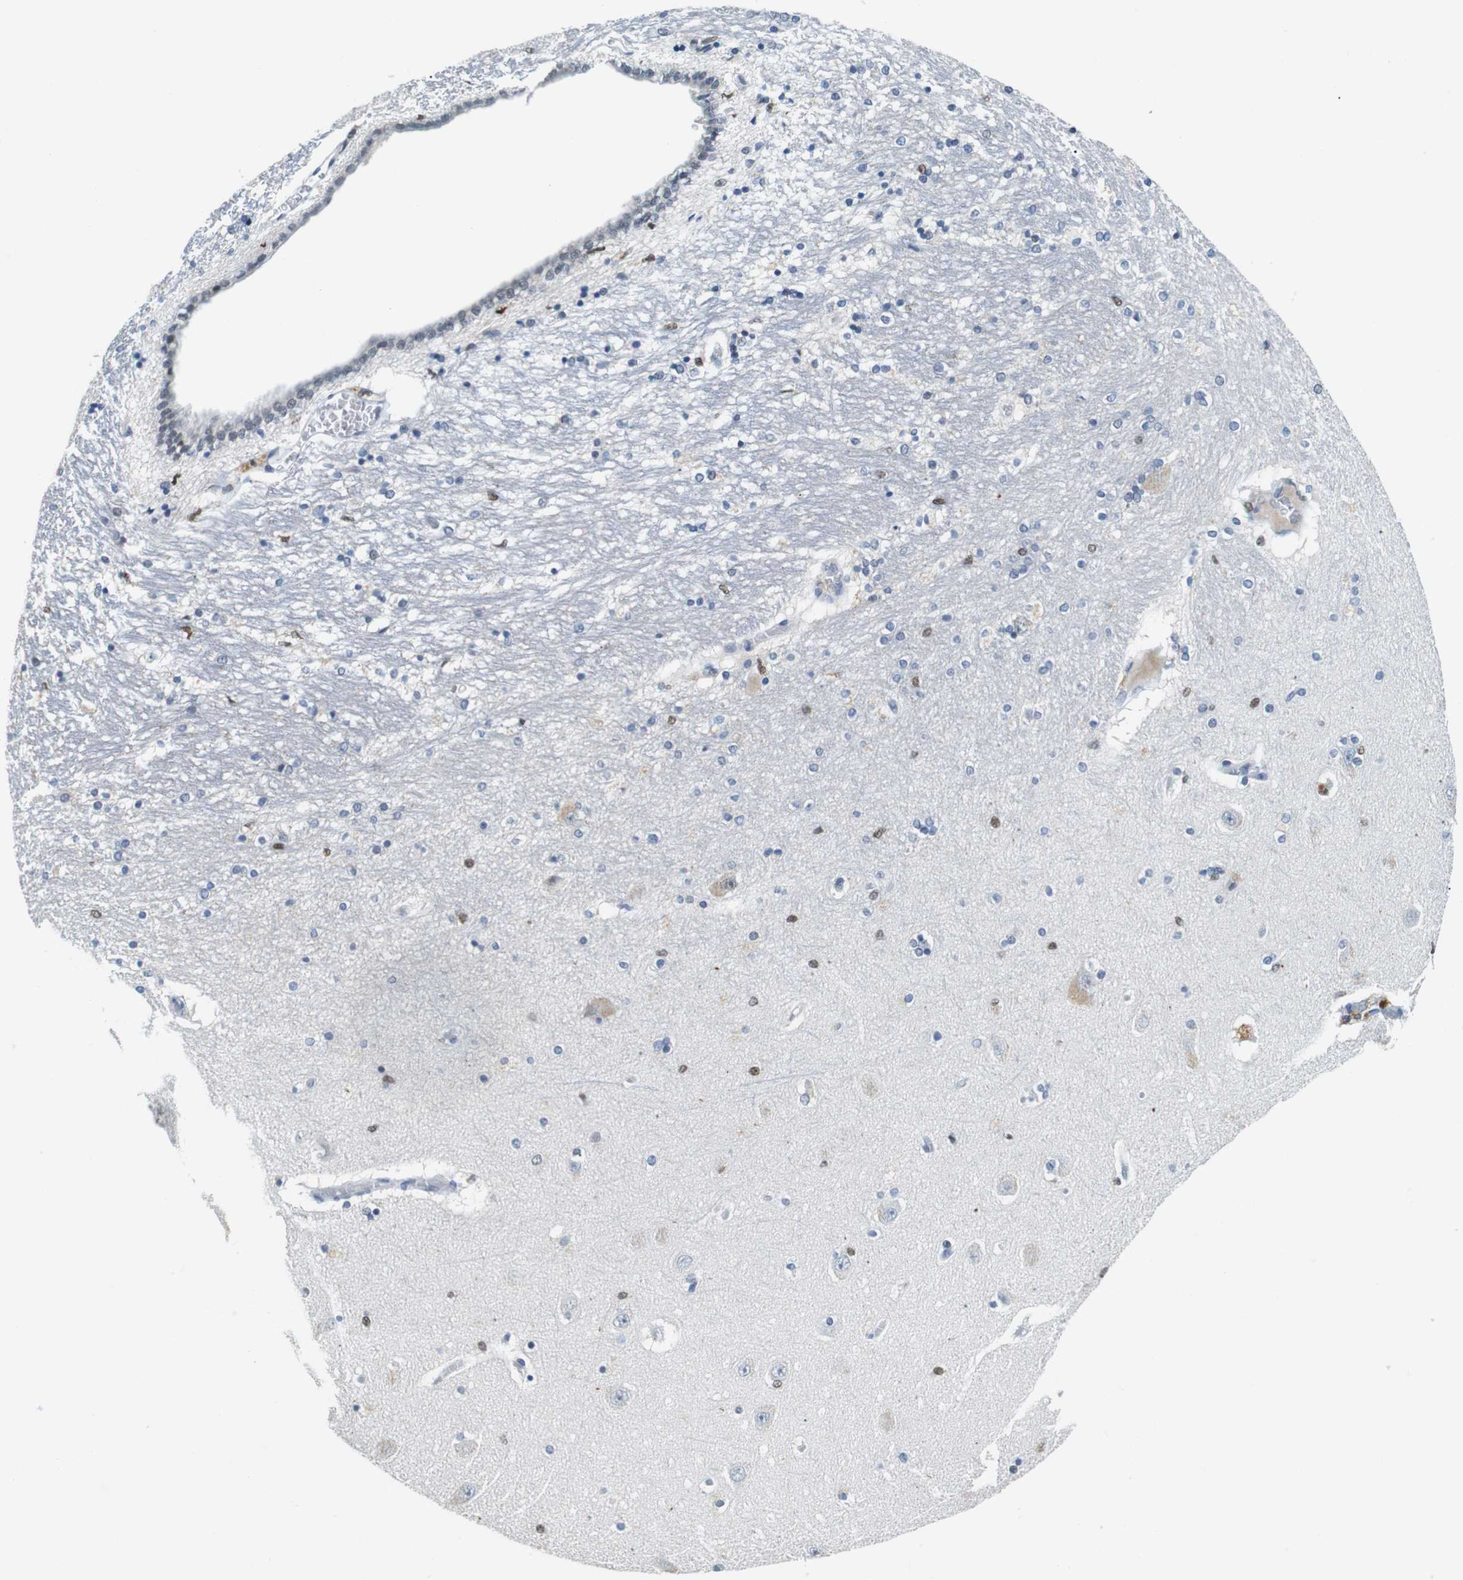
{"staining": {"intensity": "strong", "quantity": "<25%", "location": "nuclear"}, "tissue": "hippocampus", "cell_type": "Glial cells", "image_type": "normal", "snomed": [{"axis": "morphology", "description": "Normal tissue, NOS"}, {"axis": "topography", "description": "Hippocampus"}], "caption": "Immunohistochemistry histopathology image of benign hippocampus stained for a protein (brown), which exhibits medium levels of strong nuclear positivity in about <25% of glial cells.", "gene": "IRF8", "patient": {"sex": "female", "age": 54}}